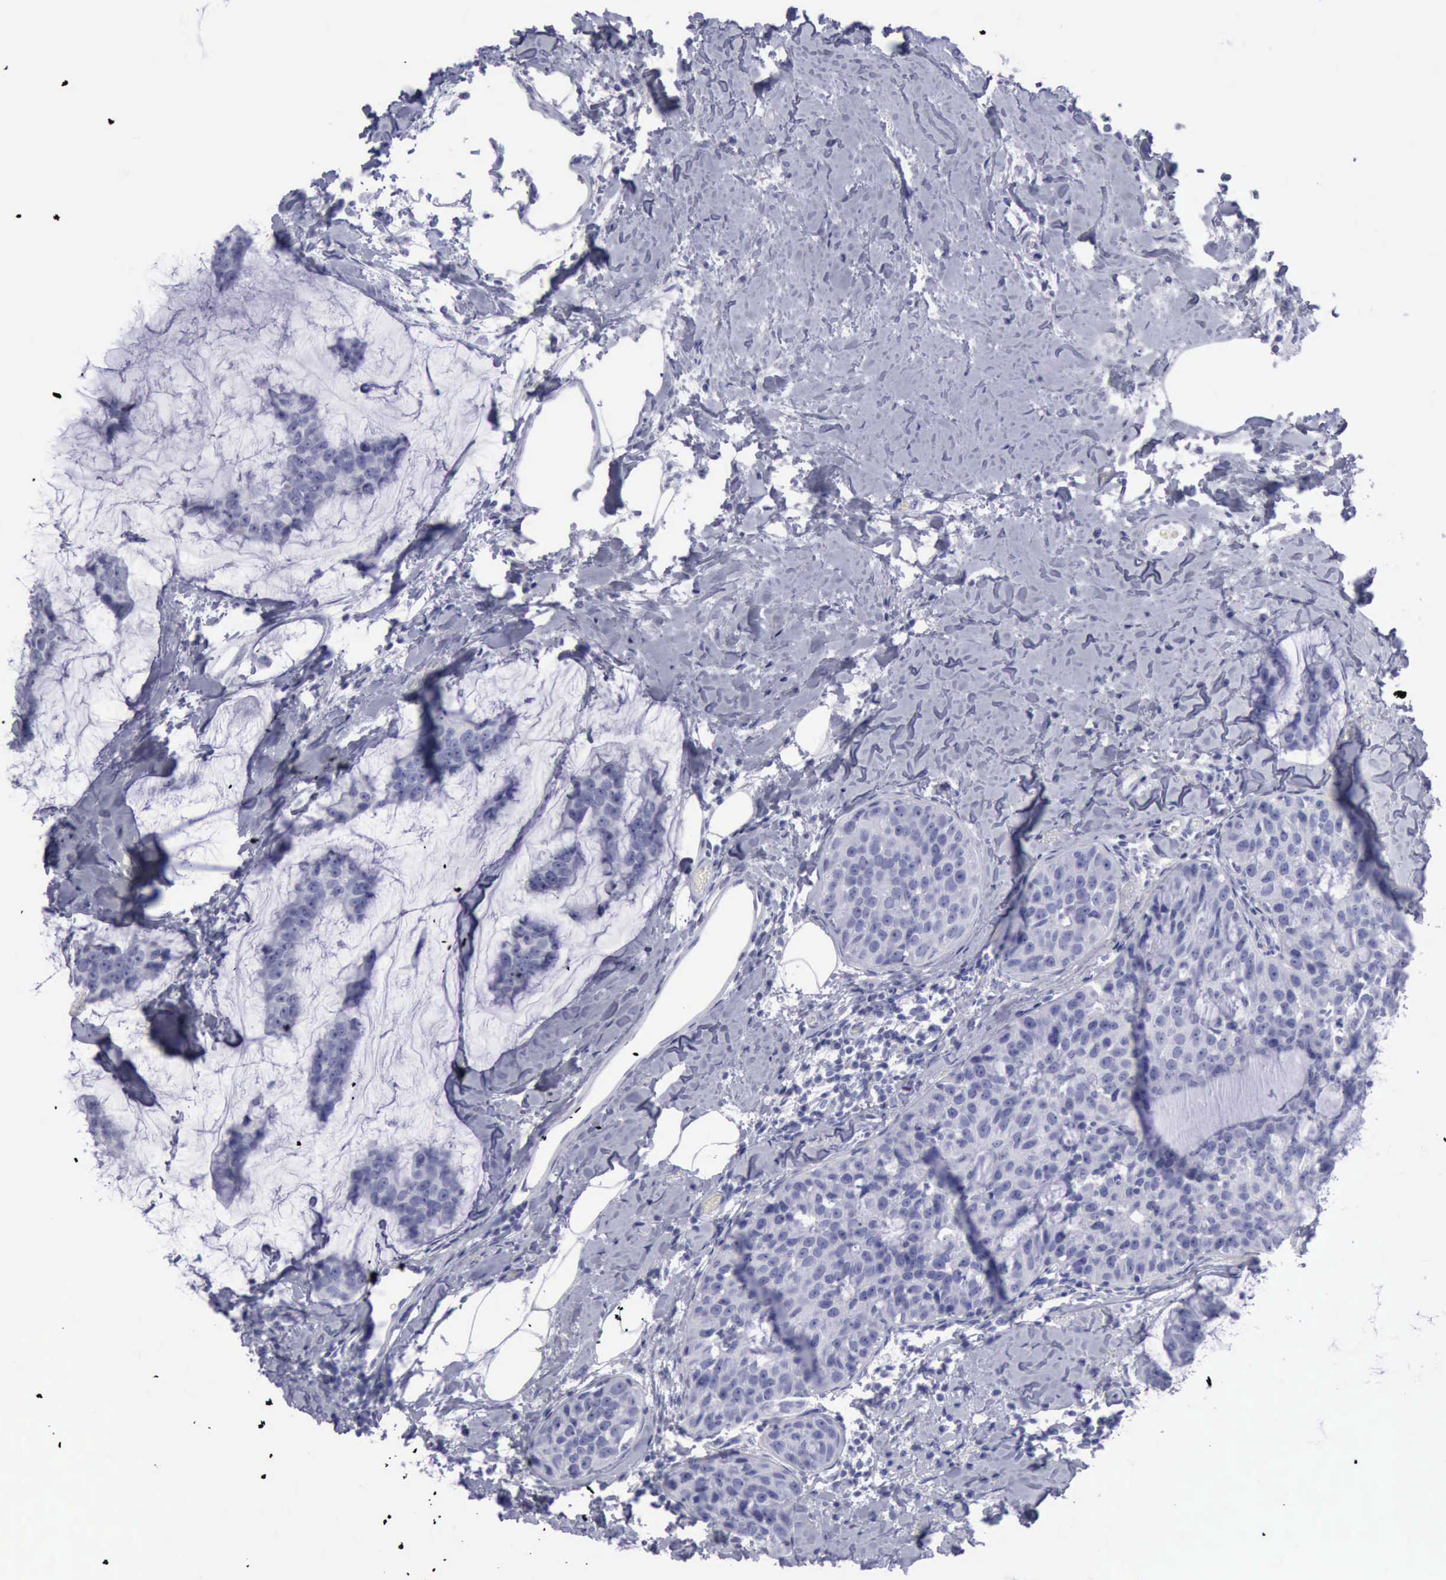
{"staining": {"intensity": "negative", "quantity": "none", "location": "none"}, "tissue": "breast cancer", "cell_type": "Tumor cells", "image_type": "cancer", "snomed": [{"axis": "morphology", "description": "Normal tissue, NOS"}, {"axis": "morphology", "description": "Duct carcinoma"}, {"axis": "topography", "description": "Breast"}], "caption": "Immunohistochemical staining of human infiltrating ductal carcinoma (breast) displays no significant expression in tumor cells. (Brightfield microscopy of DAB immunohistochemistry (IHC) at high magnification).", "gene": "KRT13", "patient": {"sex": "female", "age": 50}}